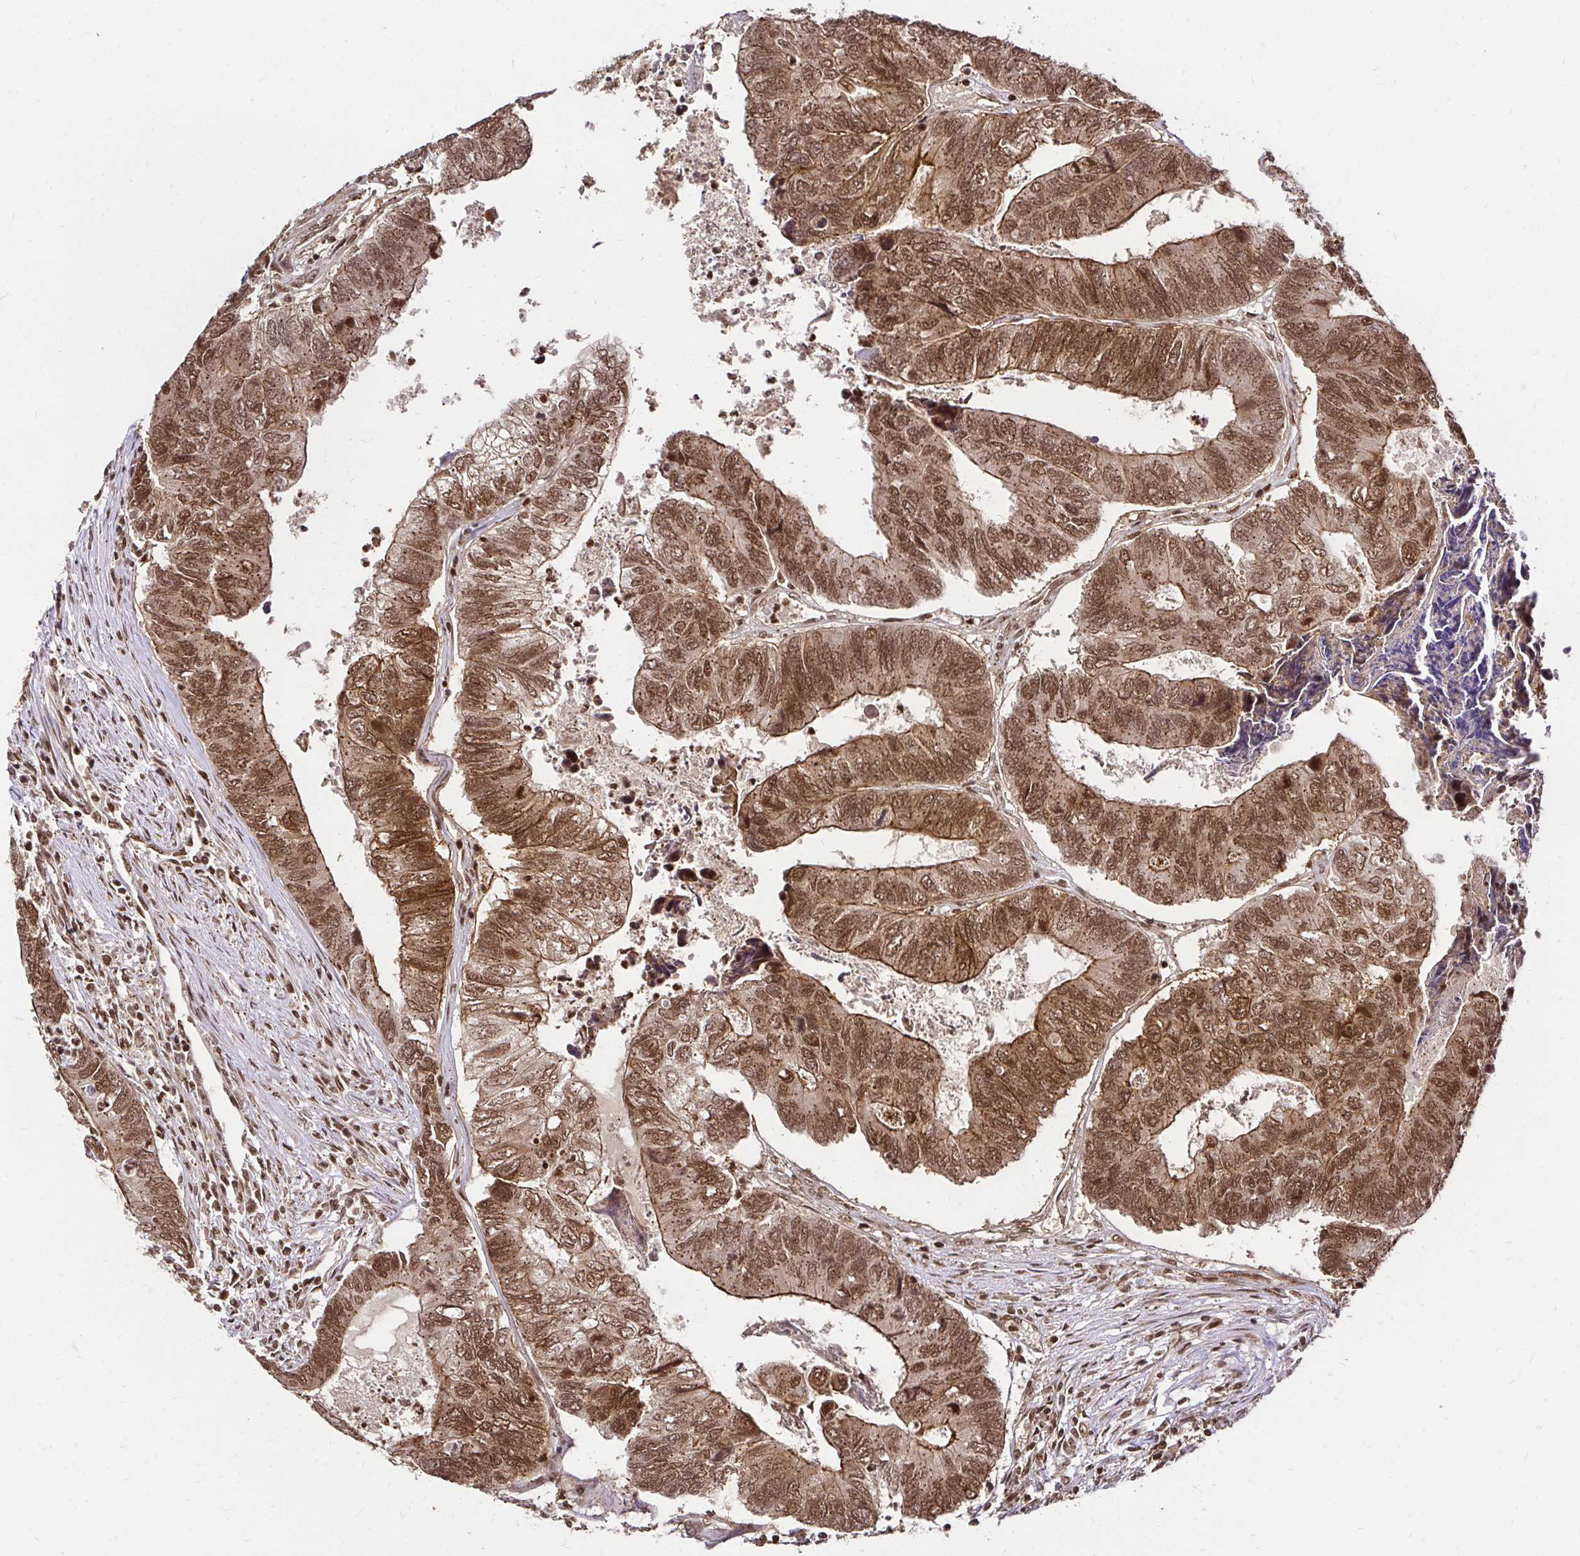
{"staining": {"intensity": "moderate", "quantity": ">75%", "location": "cytoplasmic/membranous,nuclear"}, "tissue": "colorectal cancer", "cell_type": "Tumor cells", "image_type": "cancer", "snomed": [{"axis": "morphology", "description": "Adenocarcinoma, NOS"}, {"axis": "topography", "description": "Colon"}], "caption": "Colorectal cancer (adenocarcinoma) stained with a brown dye displays moderate cytoplasmic/membranous and nuclear positive staining in about >75% of tumor cells.", "gene": "GLYR1", "patient": {"sex": "female", "age": 67}}